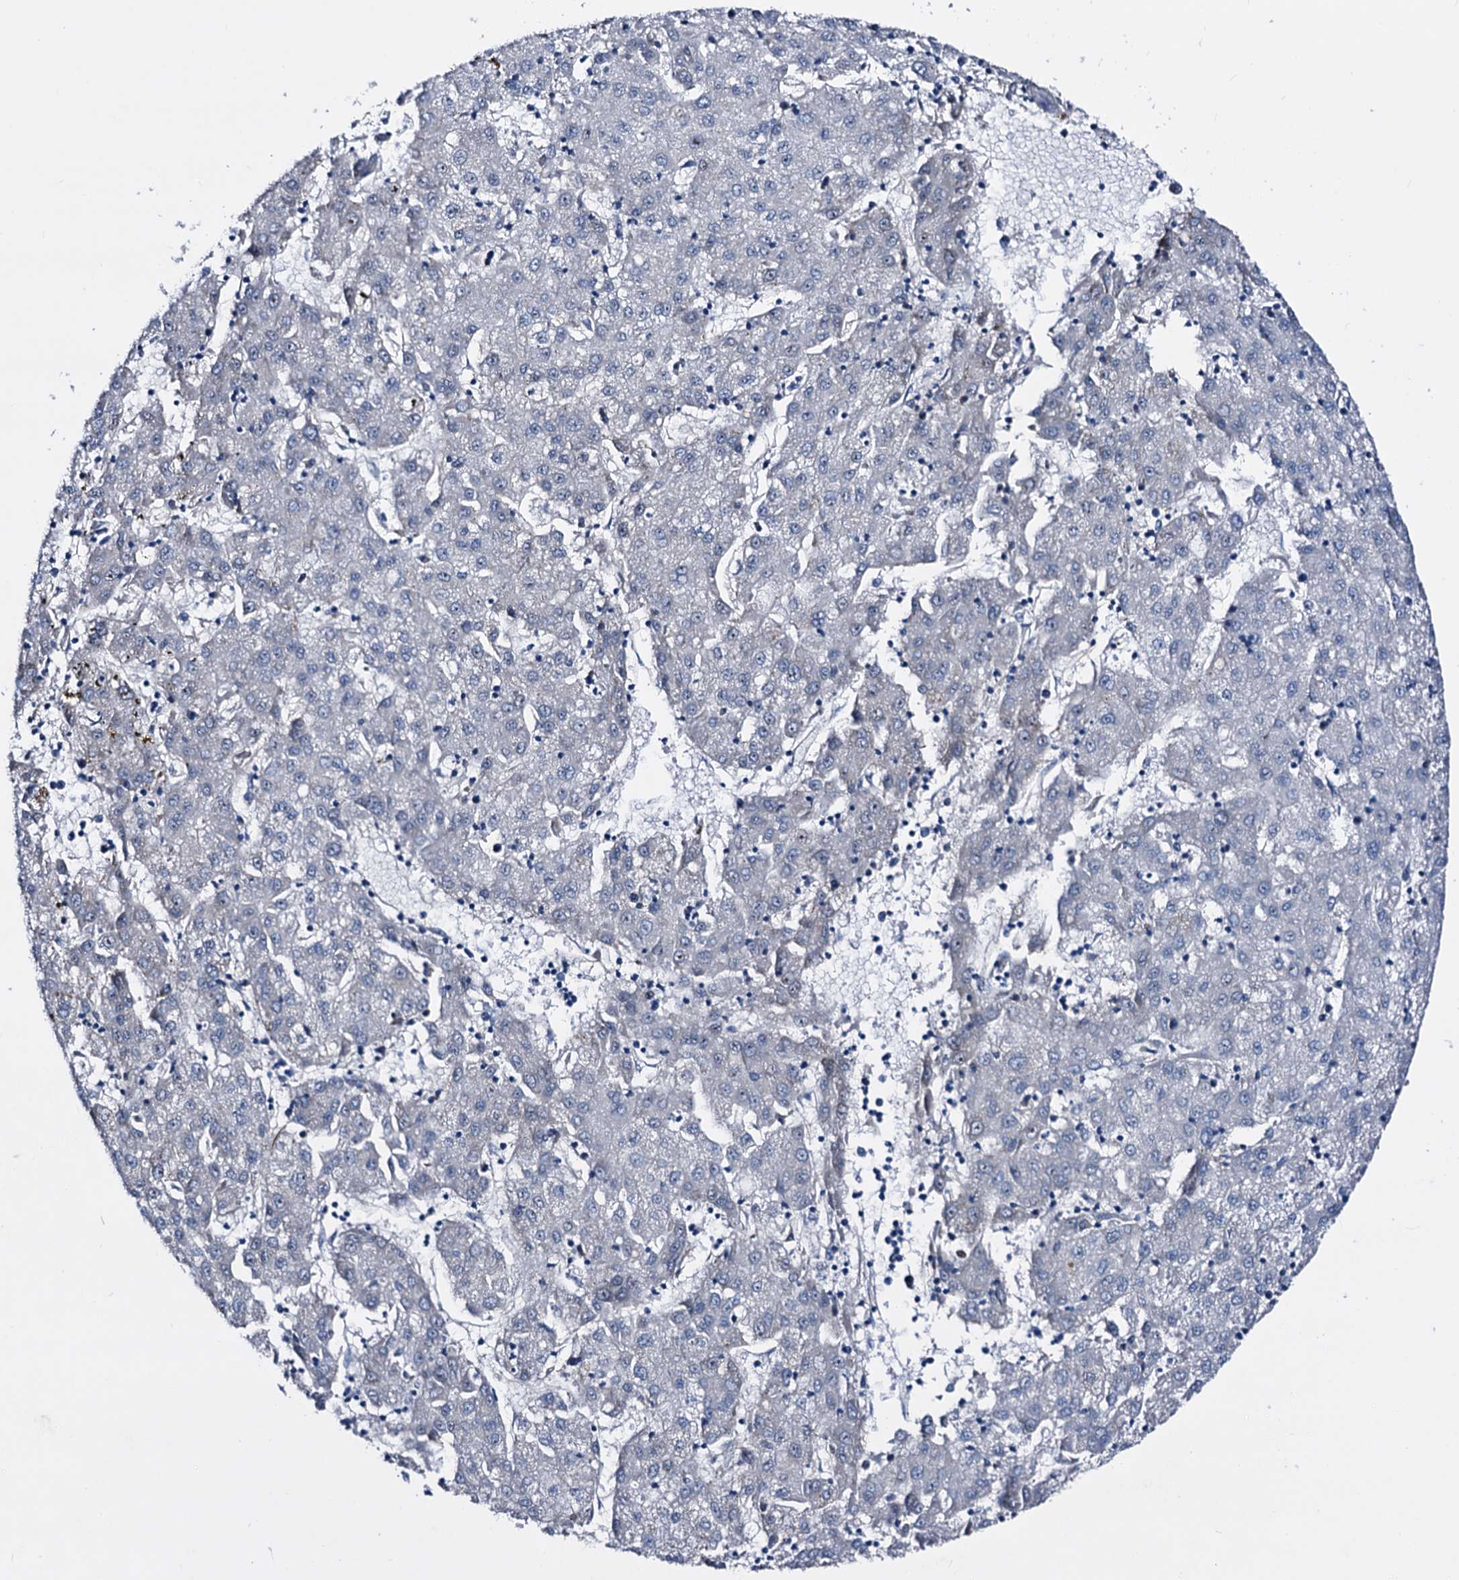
{"staining": {"intensity": "negative", "quantity": "none", "location": "none"}, "tissue": "liver cancer", "cell_type": "Tumor cells", "image_type": "cancer", "snomed": [{"axis": "morphology", "description": "Carcinoma, Hepatocellular, NOS"}, {"axis": "topography", "description": "Liver"}], "caption": "DAB (3,3'-diaminobenzidine) immunohistochemical staining of human hepatocellular carcinoma (liver) displays no significant expression in tumor cells. The staining was performed using DAB (3,3'-diaminobenzidine) to visualize the protein expression in brown, while the nuclei were stained in blue with hematoxylin (Magnification: 20x).", "gene": "EMG1", "patient": {"sex": "male", "age": 72}}